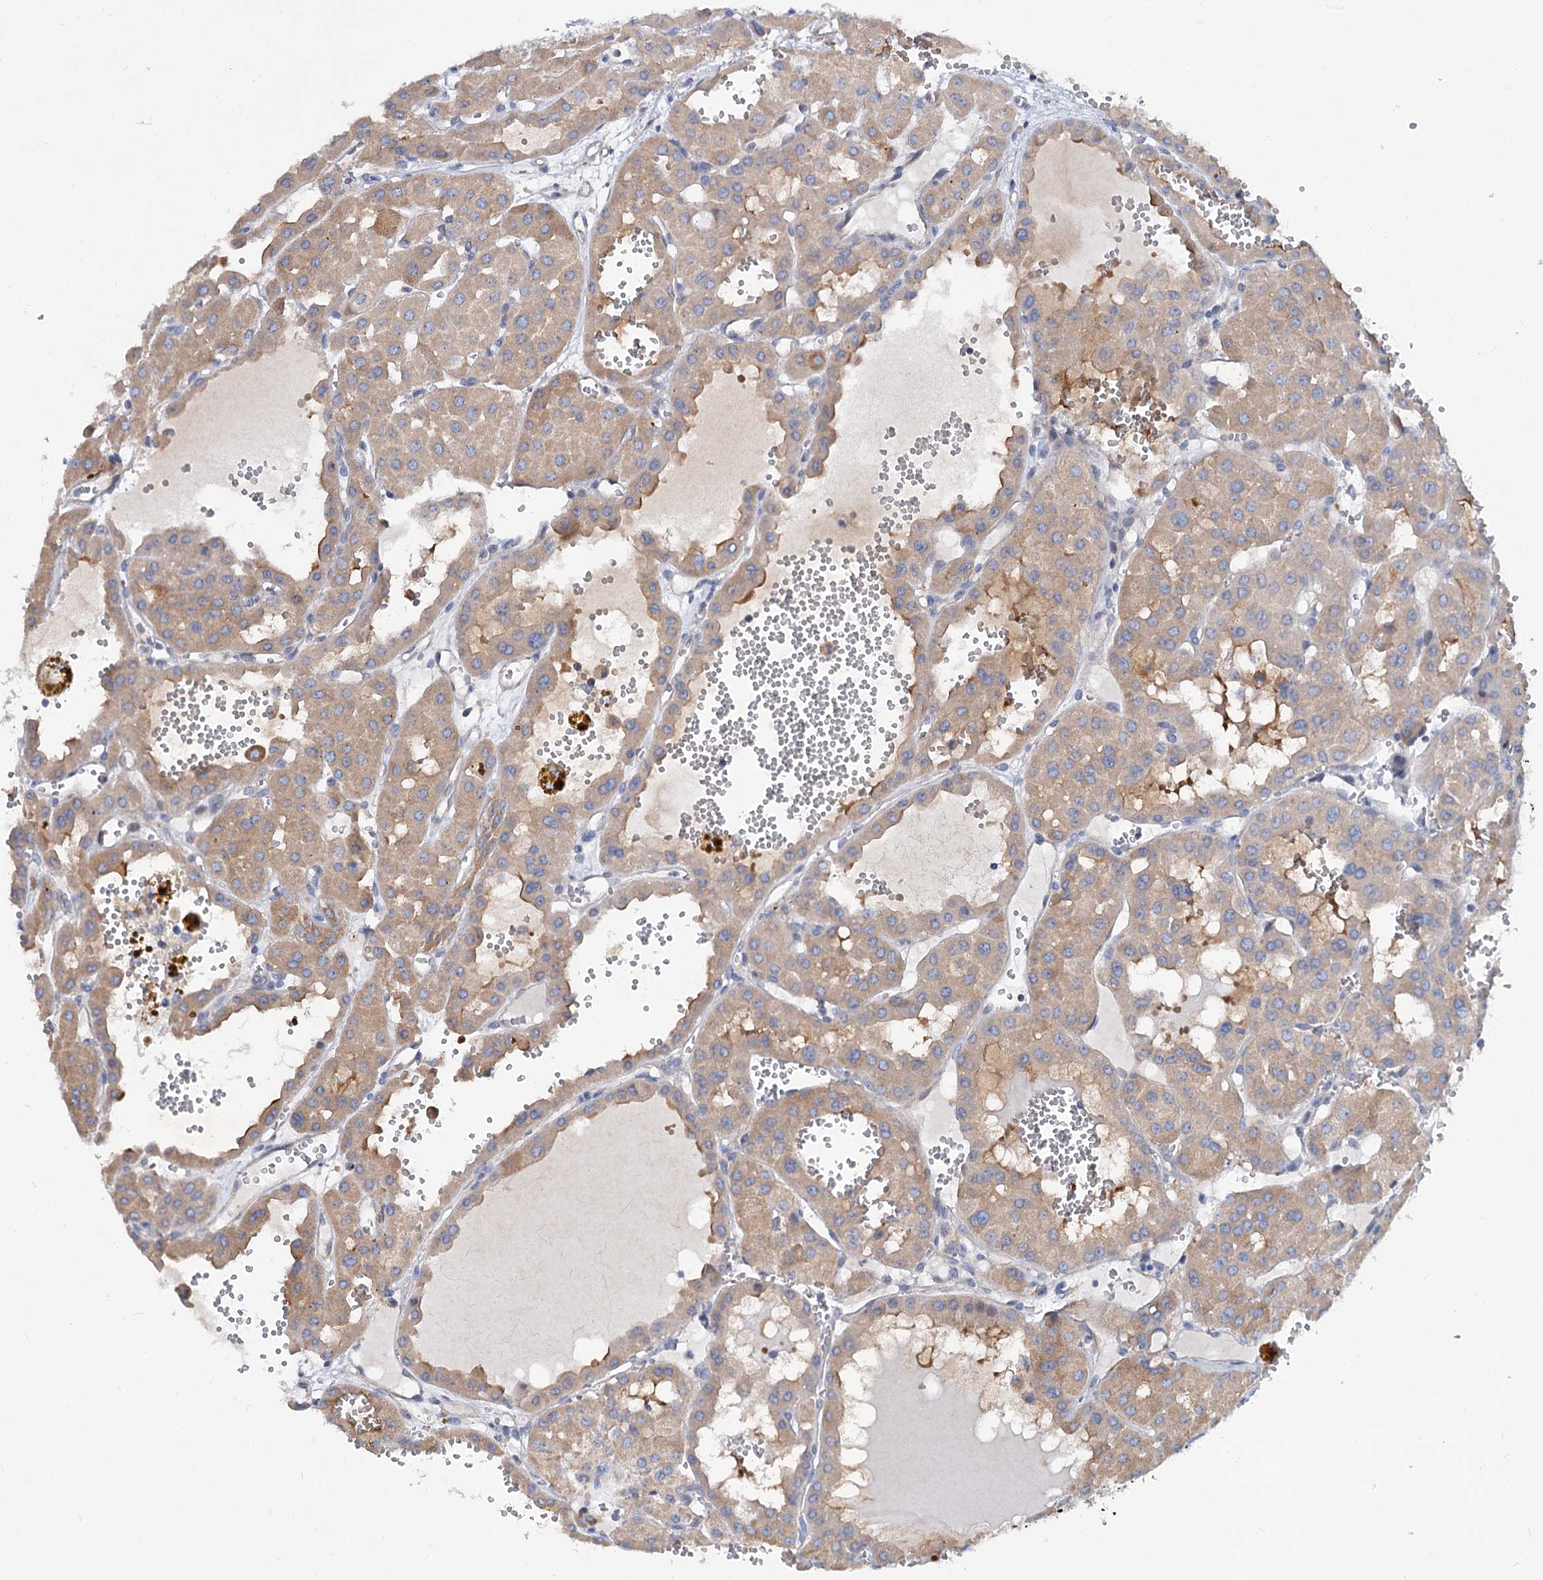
{"staining": {"intensity": "weak", "quantity": ">75%", "location": "cytoplasmic/membranous"}, "tissue": "renal cancer", "cell_type": "Tumor cells", "image_type": "cancer", "snomed": [{"axis": "morphology", "description": "Carcinoma, NOS"}, {"axis": "topography", "description": "Kidney"}], "caption": "Renal carcinoma stained with a protein marker displays weak staining in tumor cells.", "gene": "TRIM55", "patient": {"sex": "female", "age": 75}}